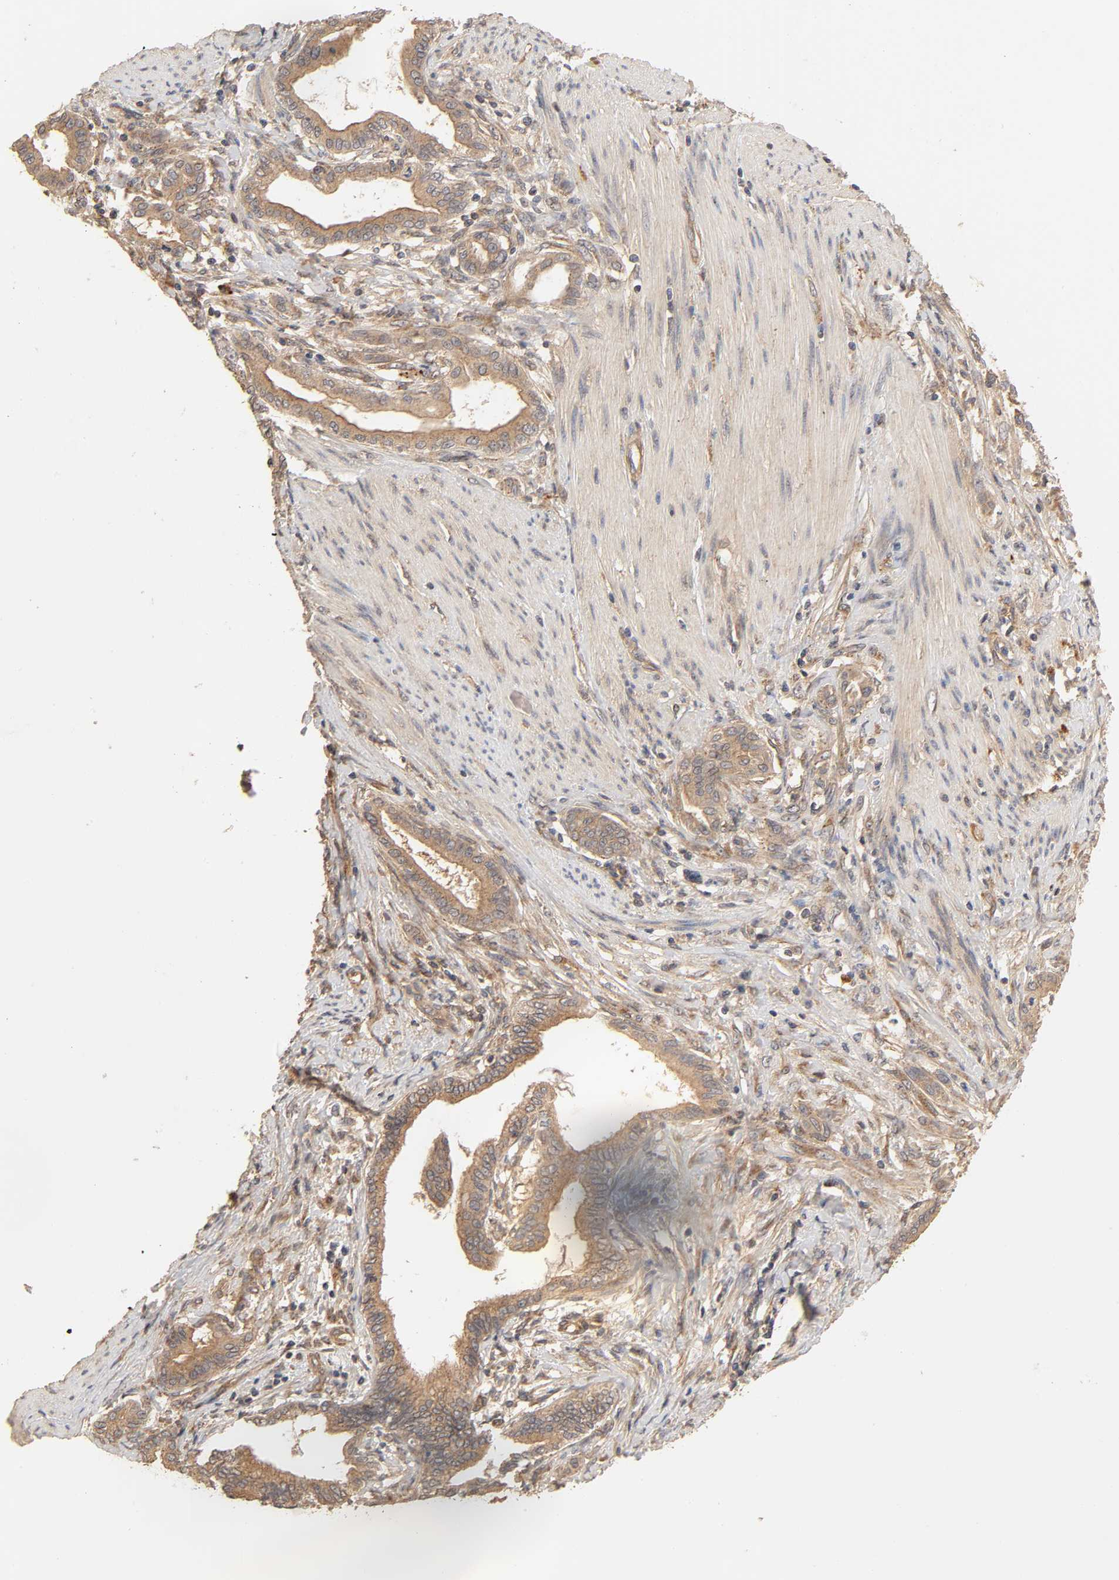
{"staining": {"intensity": "moderate", "quantity": ">75%", "location": "cytoplasmic/membranous"}, "tissue": "pancreatic cancer", "cell_type": "Tumor cells", "image_type": "cancer", "snomed": [{"axis": "morphology", "description": "Adenocarcinoma, NOS"}, {"axis": "topography", "description": "Pancreas"}], "caption": "IHC micrograph of pancreatic cancer (adenocarcinoma) stained for a protein (brown), which shows medium levels of moderate cytoplasmic/membranous expression in about >75% of tumor cells.", "gene": "EPS8", "patient": {"sex": "female", "age": 64}}